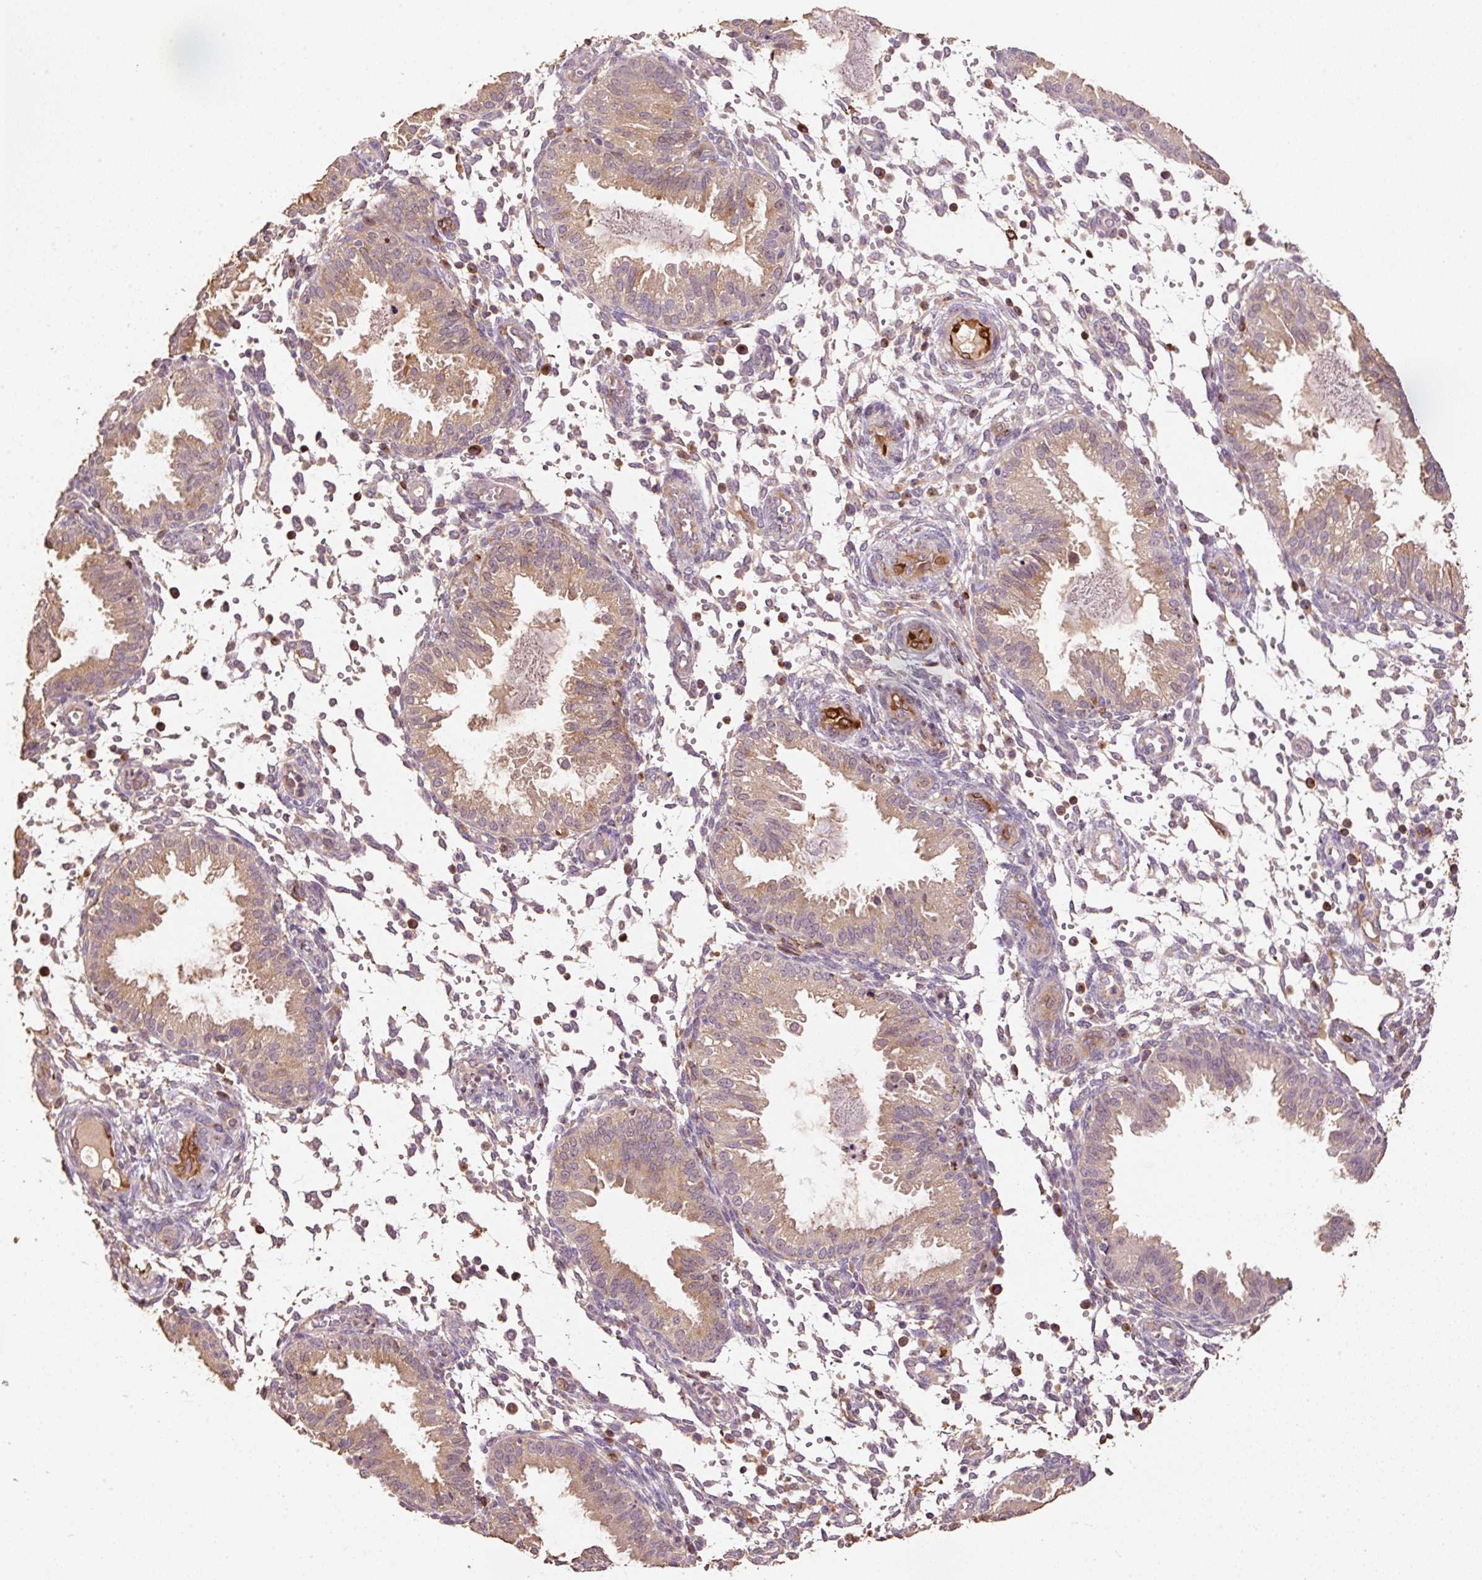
{"staining": {"intensity": "negative", "quantity": "none", "location": "none"}, "tissue": "endometrium", "cell_type": "Cells in endometrial stroma", "image_type": "normal", "snomed": [{"axis": "morphology", "description": "Normal tissue, NOS"}, {"axis": "topography", "description": "Endometrium"}], "caption": "Immunohistochemistry (IHC) photomicrograph of normal endometrium: endometrium stained with DAB demonstrates no significant protein staining in cells in endometrial stroma. (Immunohistochemistry (IHC), brightfield microscopy, high magnification).", "gene": "HERC2", "patient": {"sex": "female", "age": 33}}